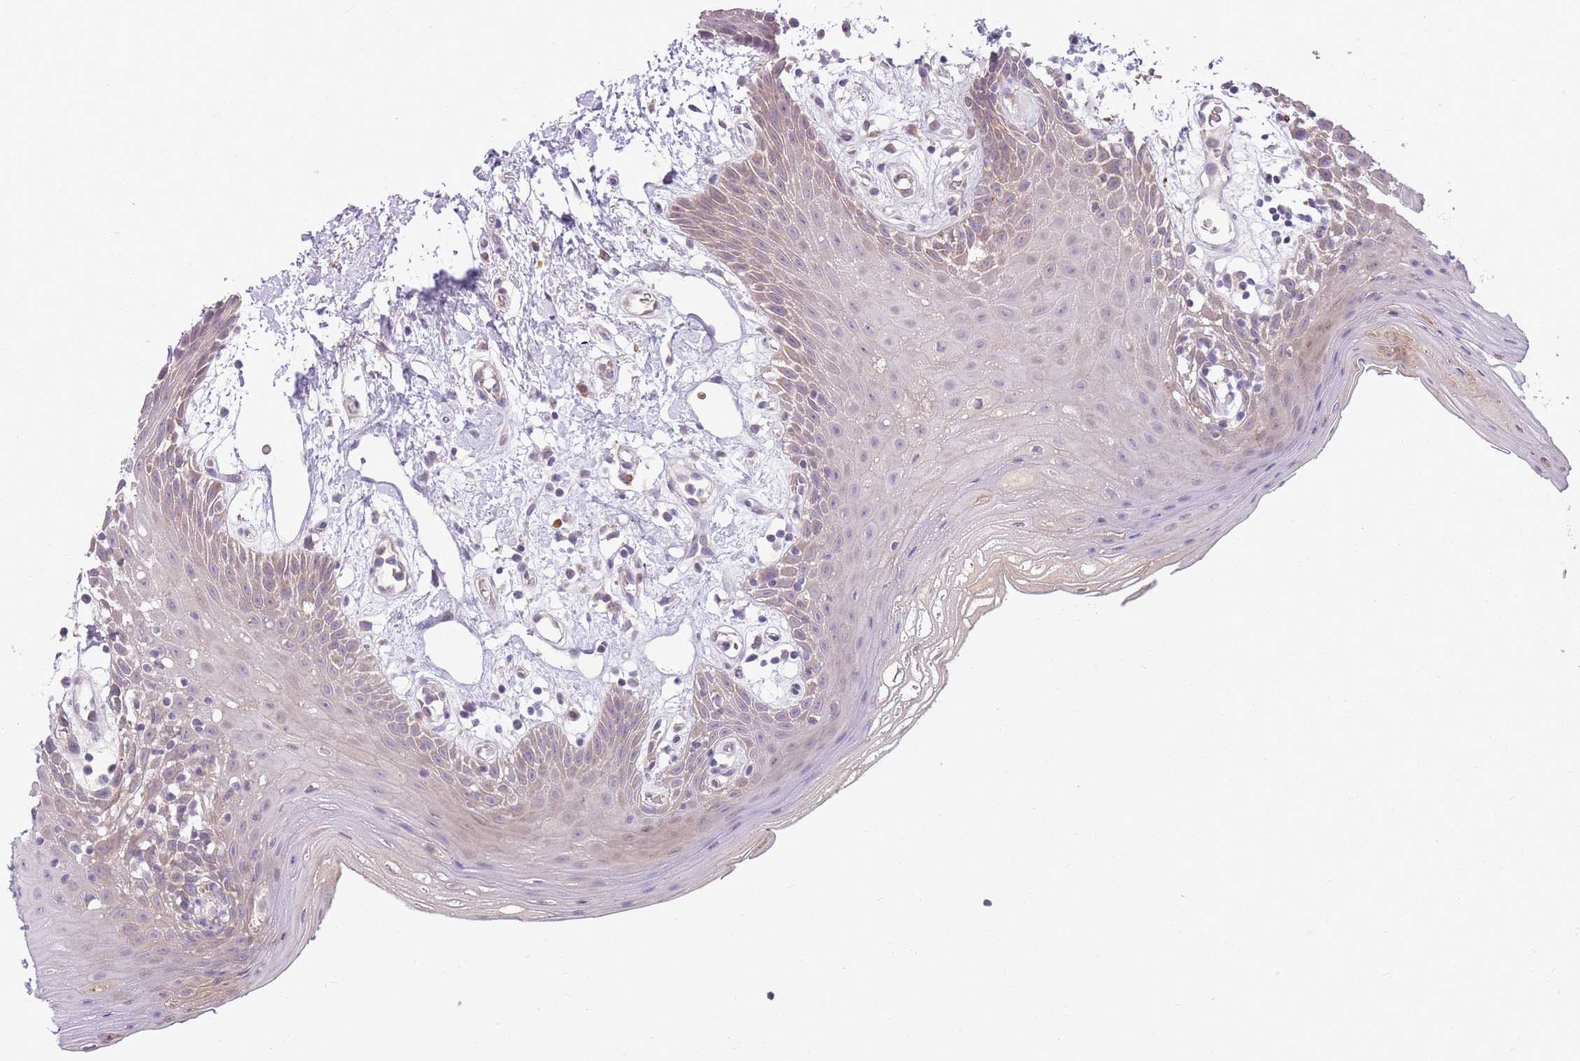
{"staining": {"intensity": "weak", "quantity": "25%-75%", "location": "cytoplasmic/membranous"}, "tissue": "oral mucosa", "cell_type": "Squamous epithelial cells", "image_type": "normal", "snomed": [{"axis": "morphology", "description": "Normal tissue, NOS"}, {"axis": "topography", "description": "Oral tissue"}, {"axis": "topography", "description": "Tounge, NOS"}], "caption": "Human oral mucosa stained for a protein (brown) shows weak cytoplasmic/membranous positive staining in about 25%-75% of squamous epithelial cells.", "gene": "POLR3F", "patient": {"sex": "female", "age": 59}}